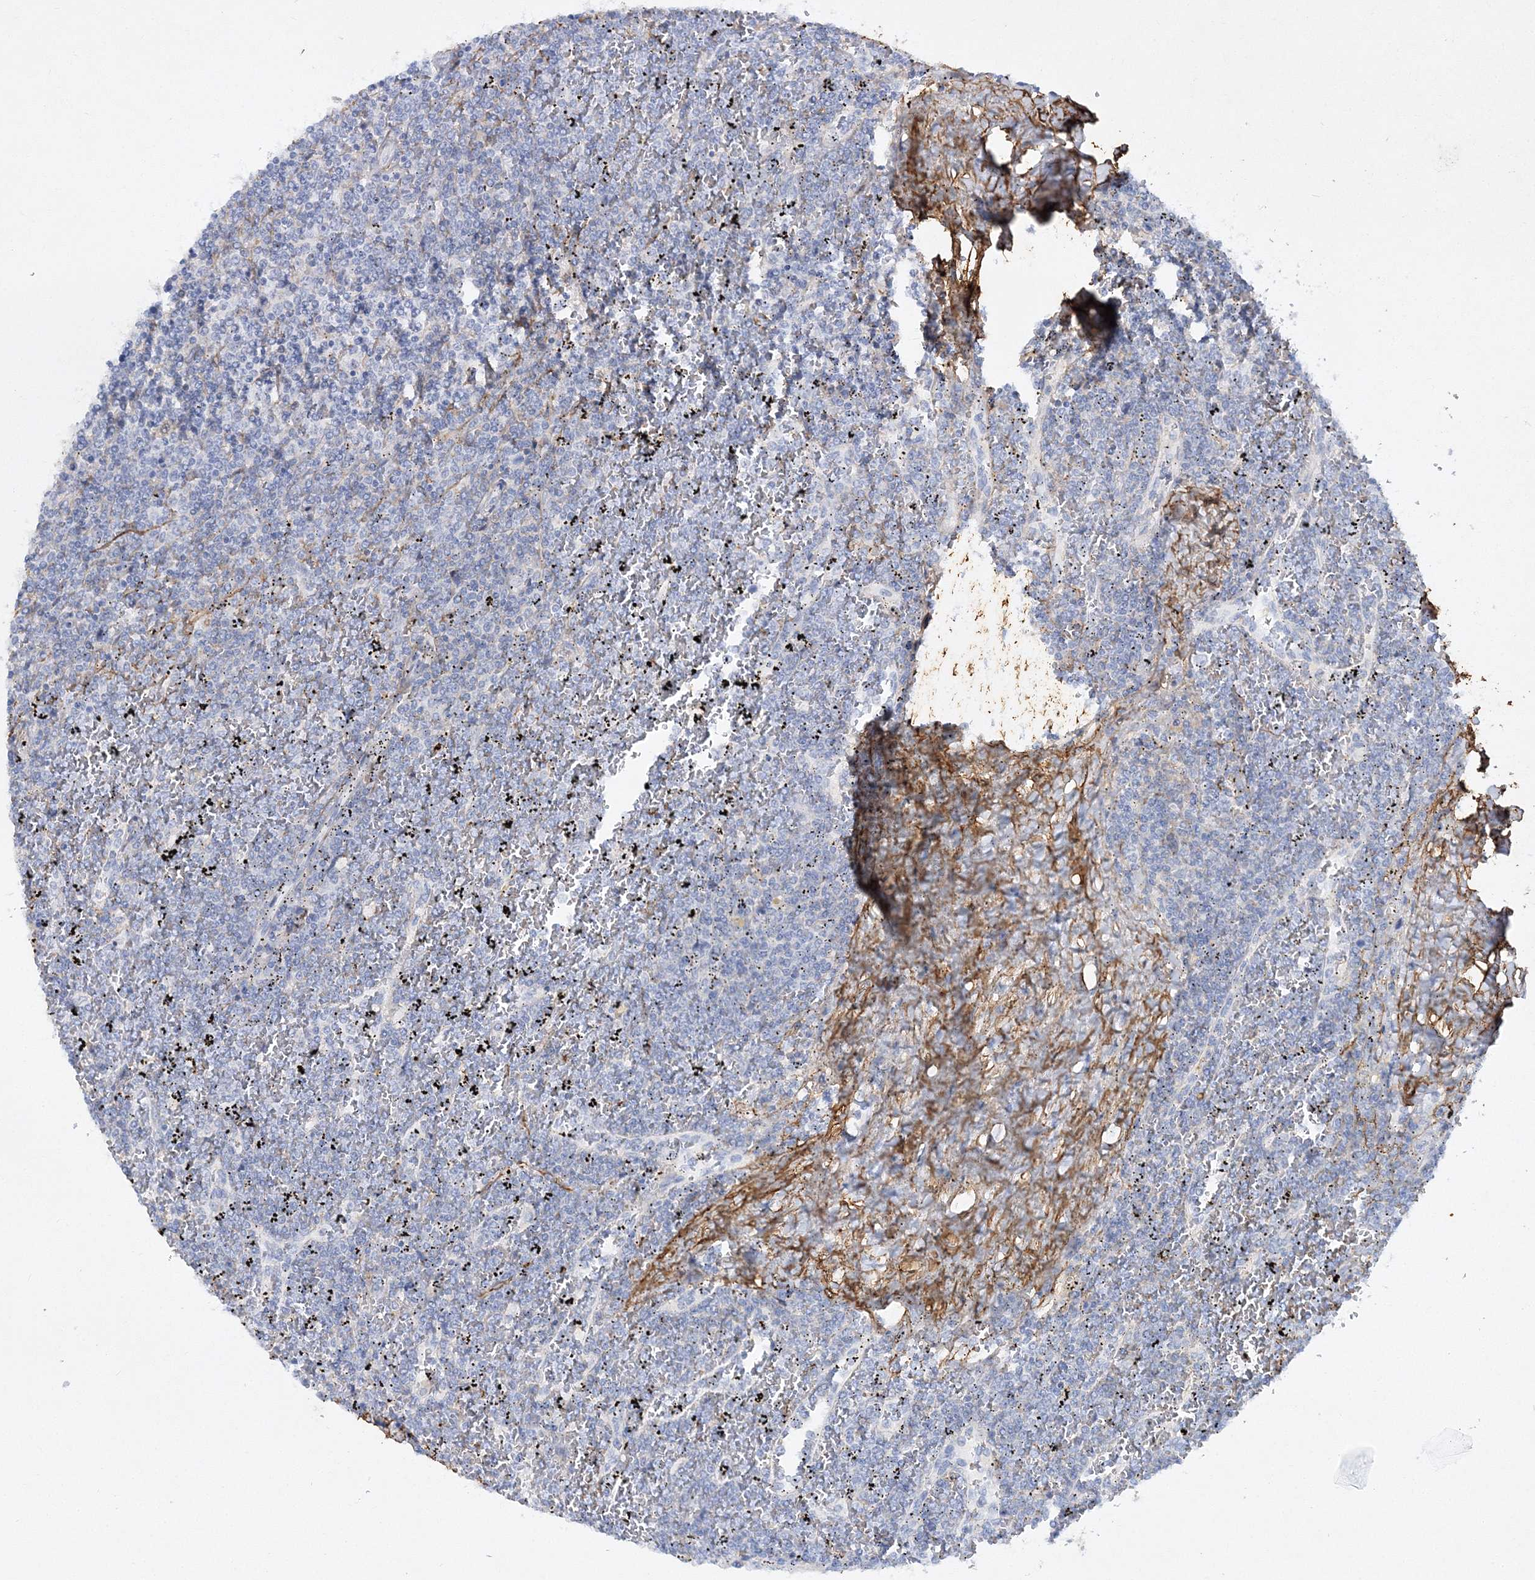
{"staining": {"intensity": "negative", "quantity": "none", "location": "none"}, "tissue": "lymphoma", "cell_type": "Tumor cells", "image_type": "cancer", "snomed": [{"axis": "morphology", "description": "Malignant lymphoma, non-Hodgkin's type, Low grade"}, {"axis": "topography", "description": "Spleen"}], "caption": "The immunohistochemistry photomicrograph has no significant staining in tumor cells of malignant lymphoma, non-Hodgkin's type (low-grade) tissue. (Stains: DAB (3,3'-diaminobenzidine) immunohistochemistry with hematoxylin counter stain, Microscopy: brightfield microscopy at high magnification).", "gene": "RTN2", "patient": {"sex": "female", "age": 19}}